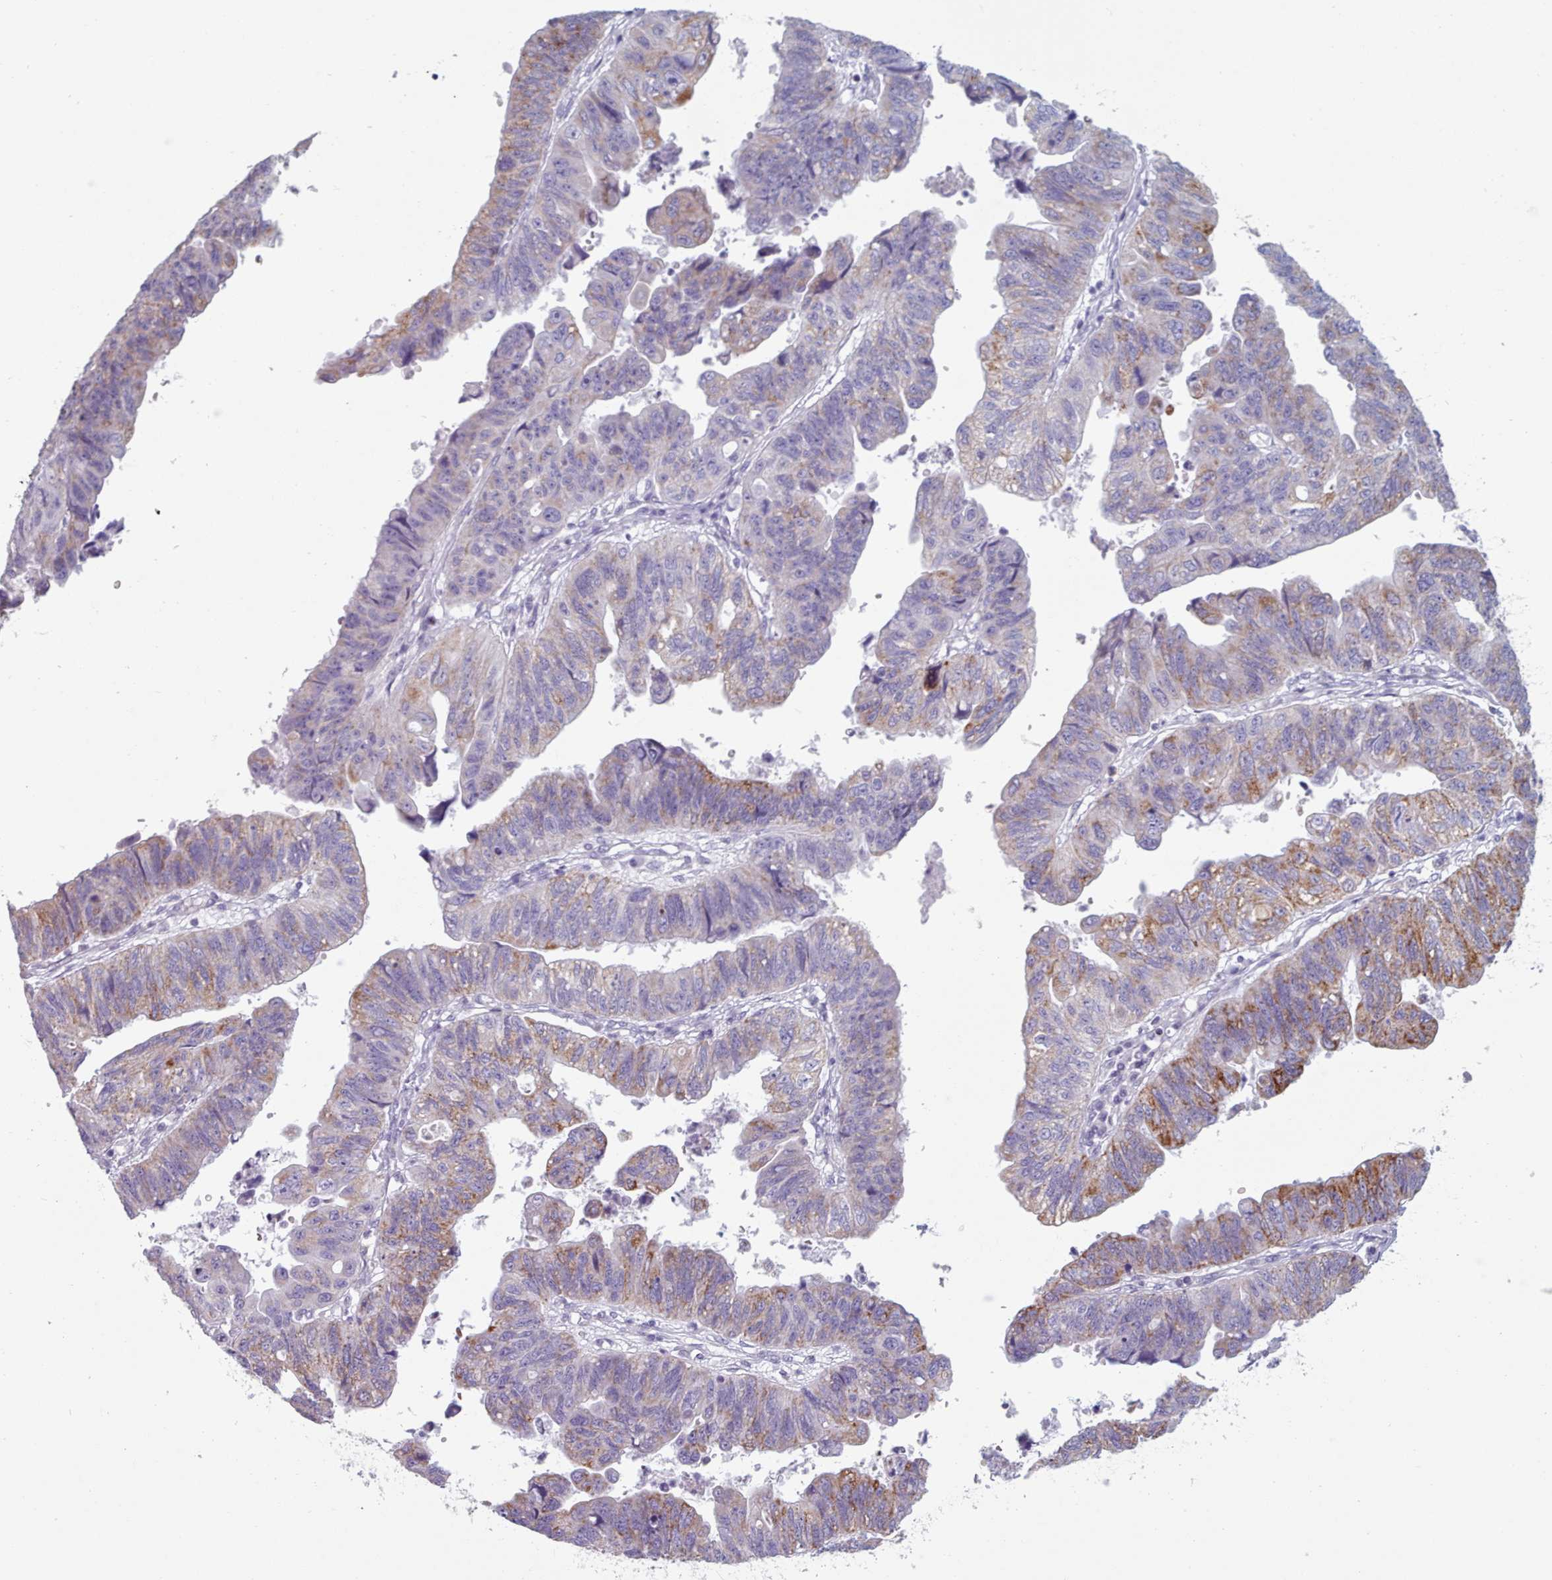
{"staining": {"intensity": "moderate", "quantity": "25%-75%", "location": "cytoplasmic/membranous"}, "tissue": "stomach cancer", "cell_type": "Tumor cells", "image_type": "cancer", "snomed": [{"axis": "morphology", "description": "Adenocarcinoma, NOS"}, {"axis": "topography", "description": "Stomach"}], "caption": "Moderate cytoplasmic/membranous staining for a protein is identified in about 25%-75% of tumor cells of stomach cancer (adenocarcinoma) using immunohistochemistry (IHC).", "gene": "FAM170B", "patient": {"sex": "male", "age": 59}}